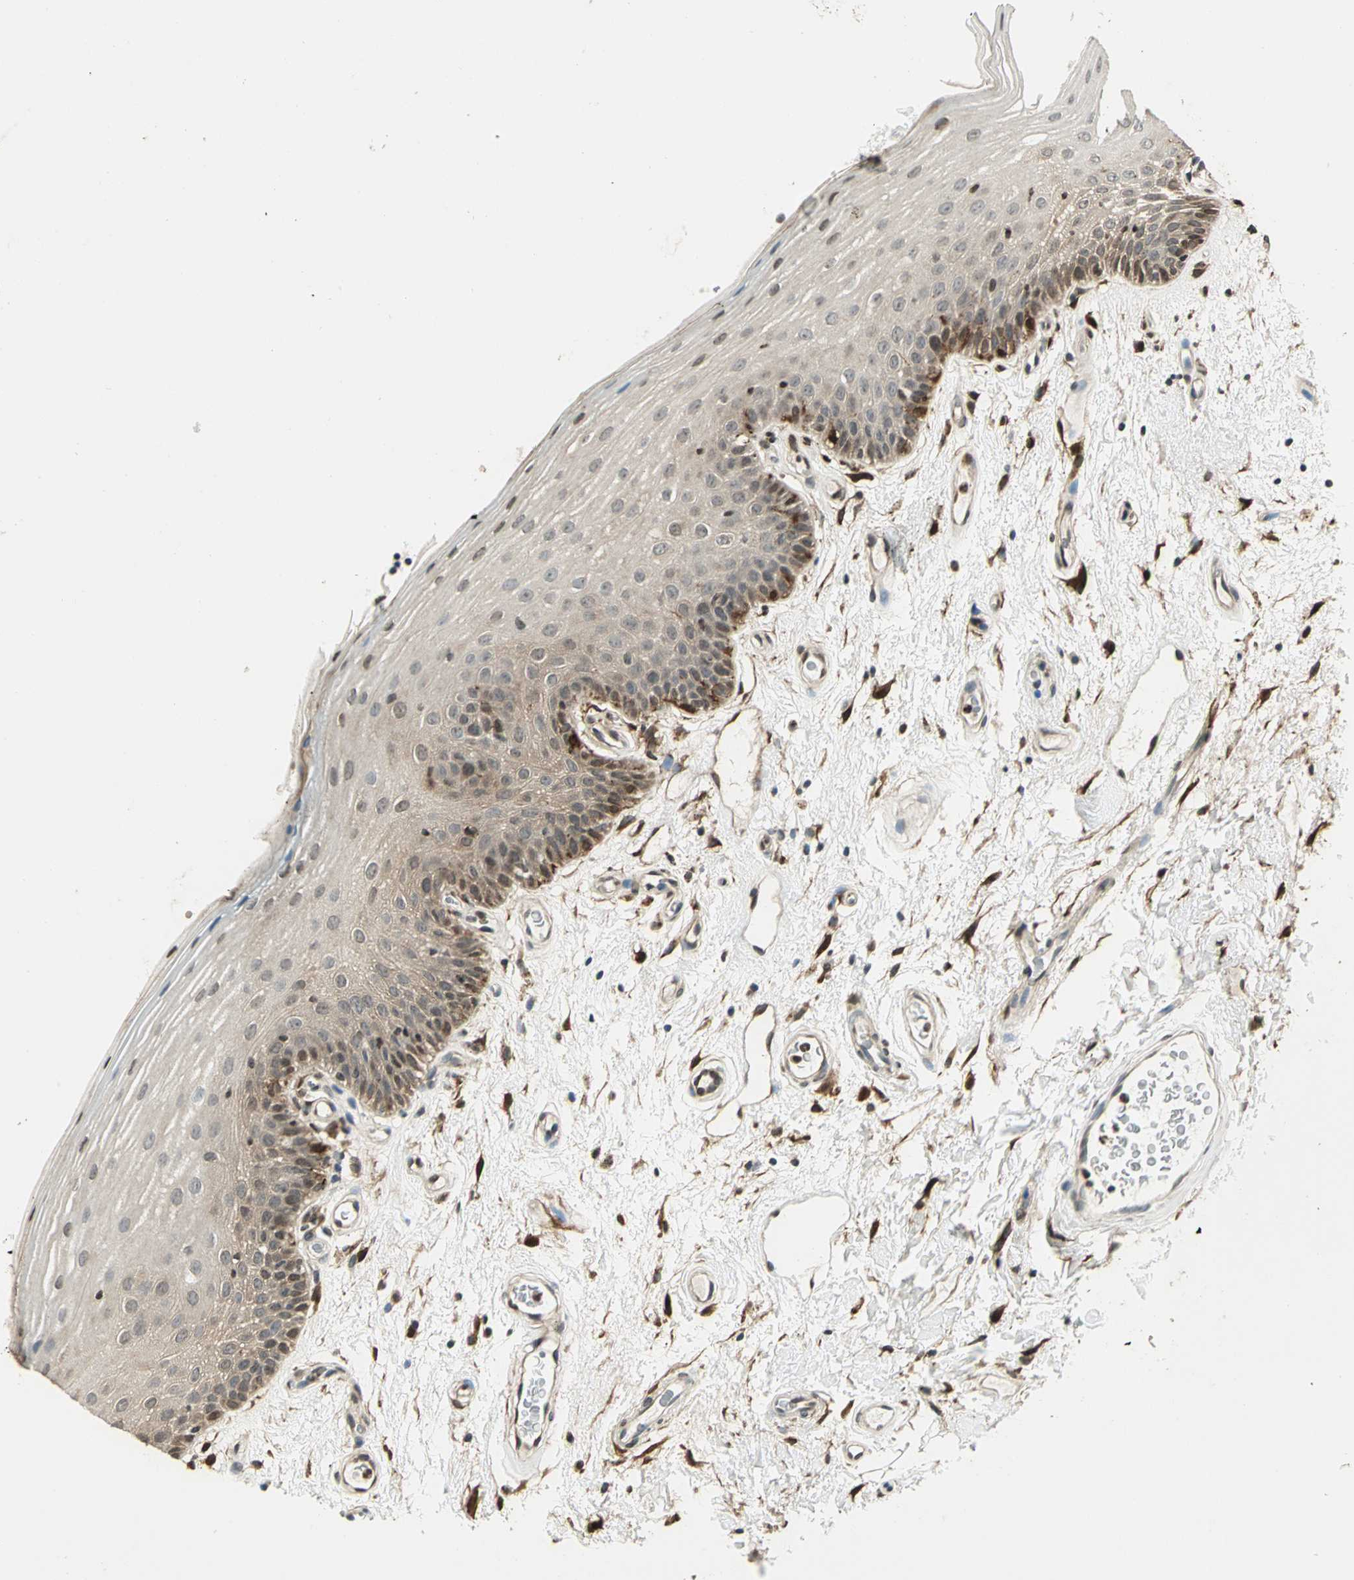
{"staining": {"intensity": "weak", "quantity": "25%-75%", "location": "cytoplasmic/membranous,nuclear"}, "tissue": "oral mucosa", "cell_type": "Squamous epithelial cells", "image_type": "normal", "snomed": [{"axis": "morphology", "description": "Normal tissue, NOS"}, {"axis": "morphology", "description": "Squamous cell carcinoma, NOS"}, {"axis": "topography", "description": "Skeletal muscle"}, {"axis": "topography", "description": "Oral tissue"}, {"axis": "topography", "description": "Head-Neck"}], "caption": "The photomicrograph exhibits a brown stain indicating the presence of a protein in the cytoplasmic/membranous,nuclear of squamous epithelial cells in oral mucosa. (Brightfield microscopy of DAB IHC at high magnification).", "gene": "LGALS3", "patient": {"sex": "male", "age": 71}}